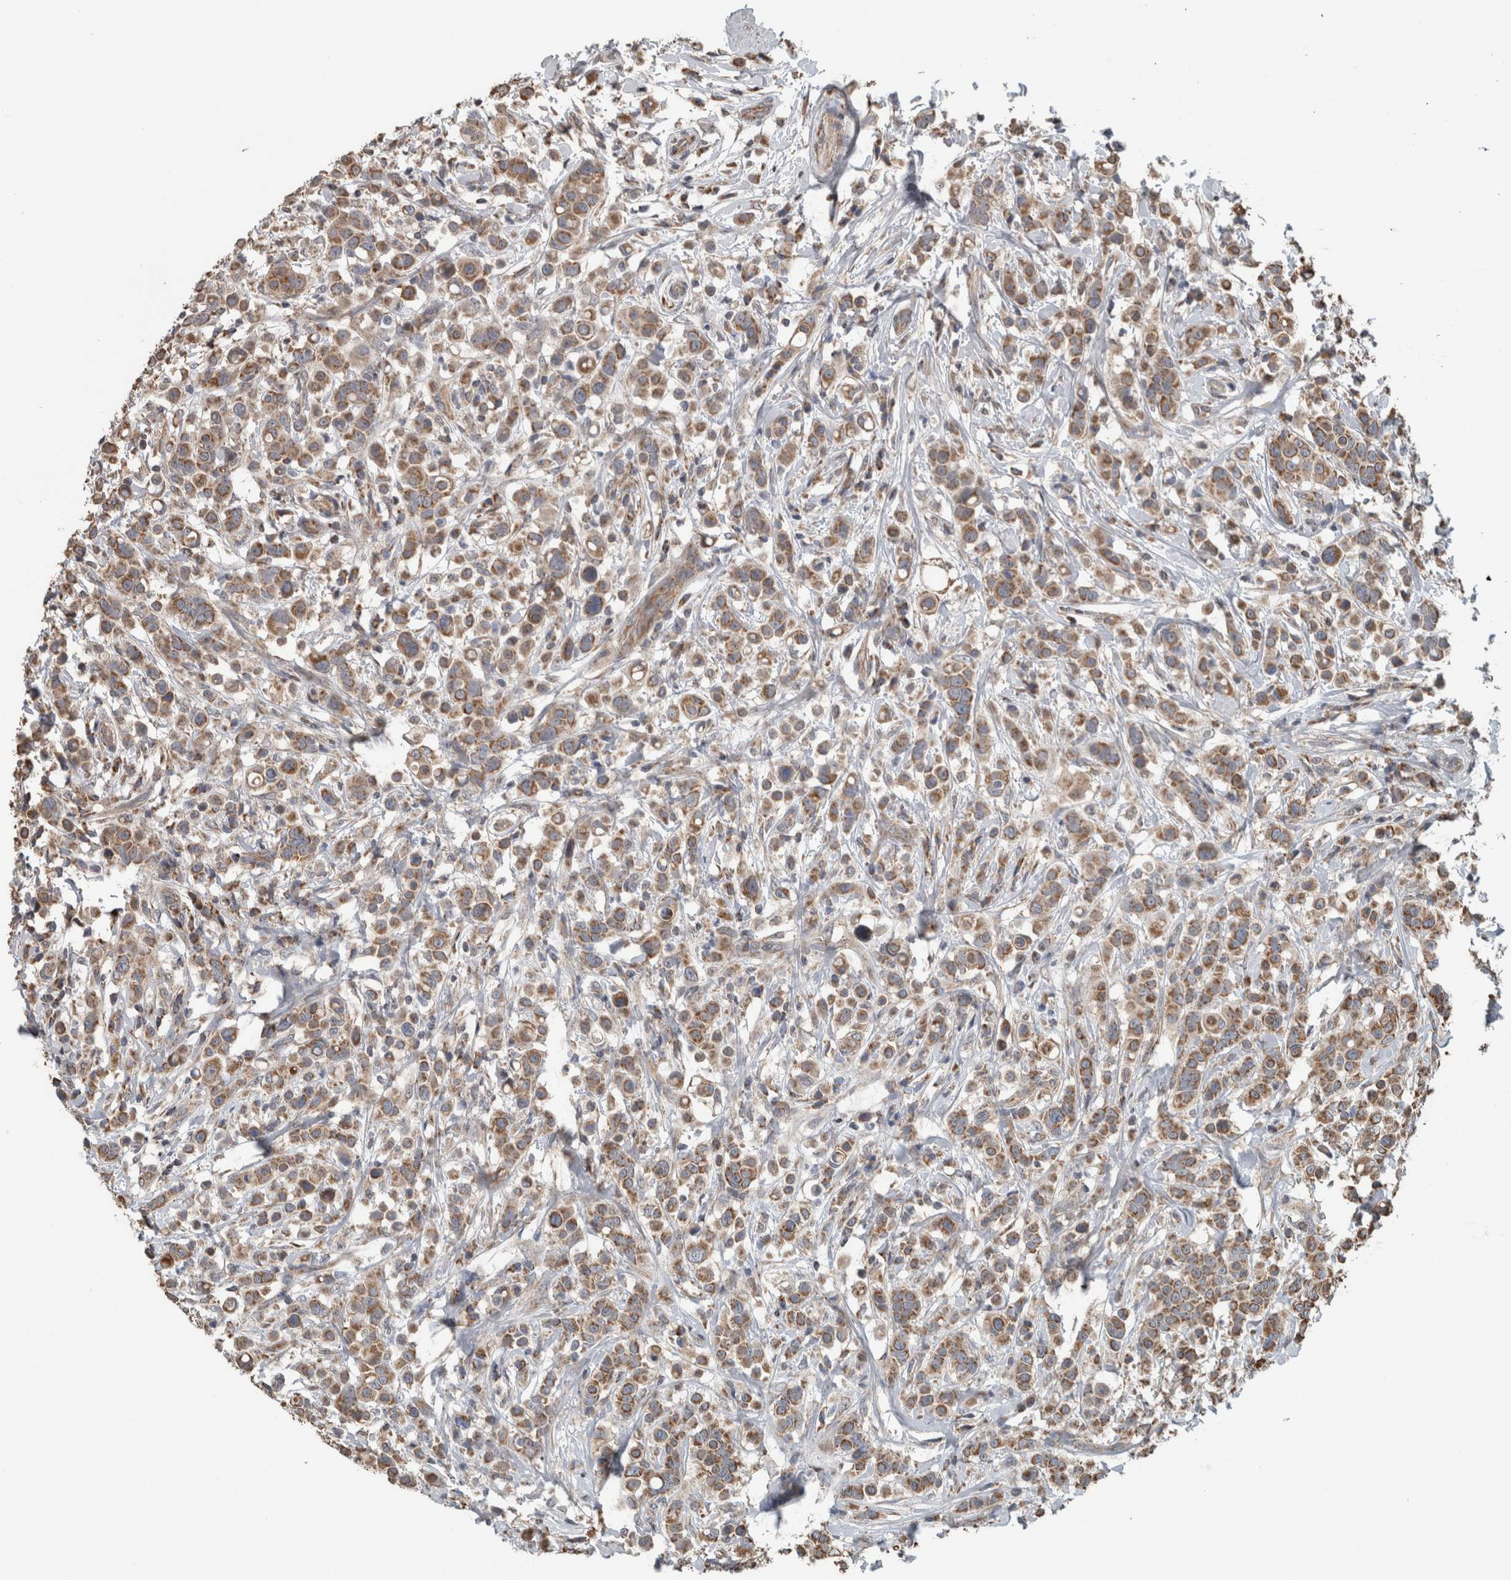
{"staining": {"intensity": "moderate", "quantity": ">75%", "location": "cytoplasmic/membranous"}, "tissue": "breast cancer", "cell_type": "Tumor cells", "image_type": "cancer", "snomed": [{"axis": "morphology", "description": "Duct carcinoma"}, {"axis": "topography", "description": "Breast"}], "caption": "Breast cancer (intraductal carcinoma) stained with a brown dye exhibits moderate cytoplasmic/membranous positive staining in approximately >75% of tumor cells.", "gene": "ARMC1", "patient": {"sex": "female", "age": 27}}